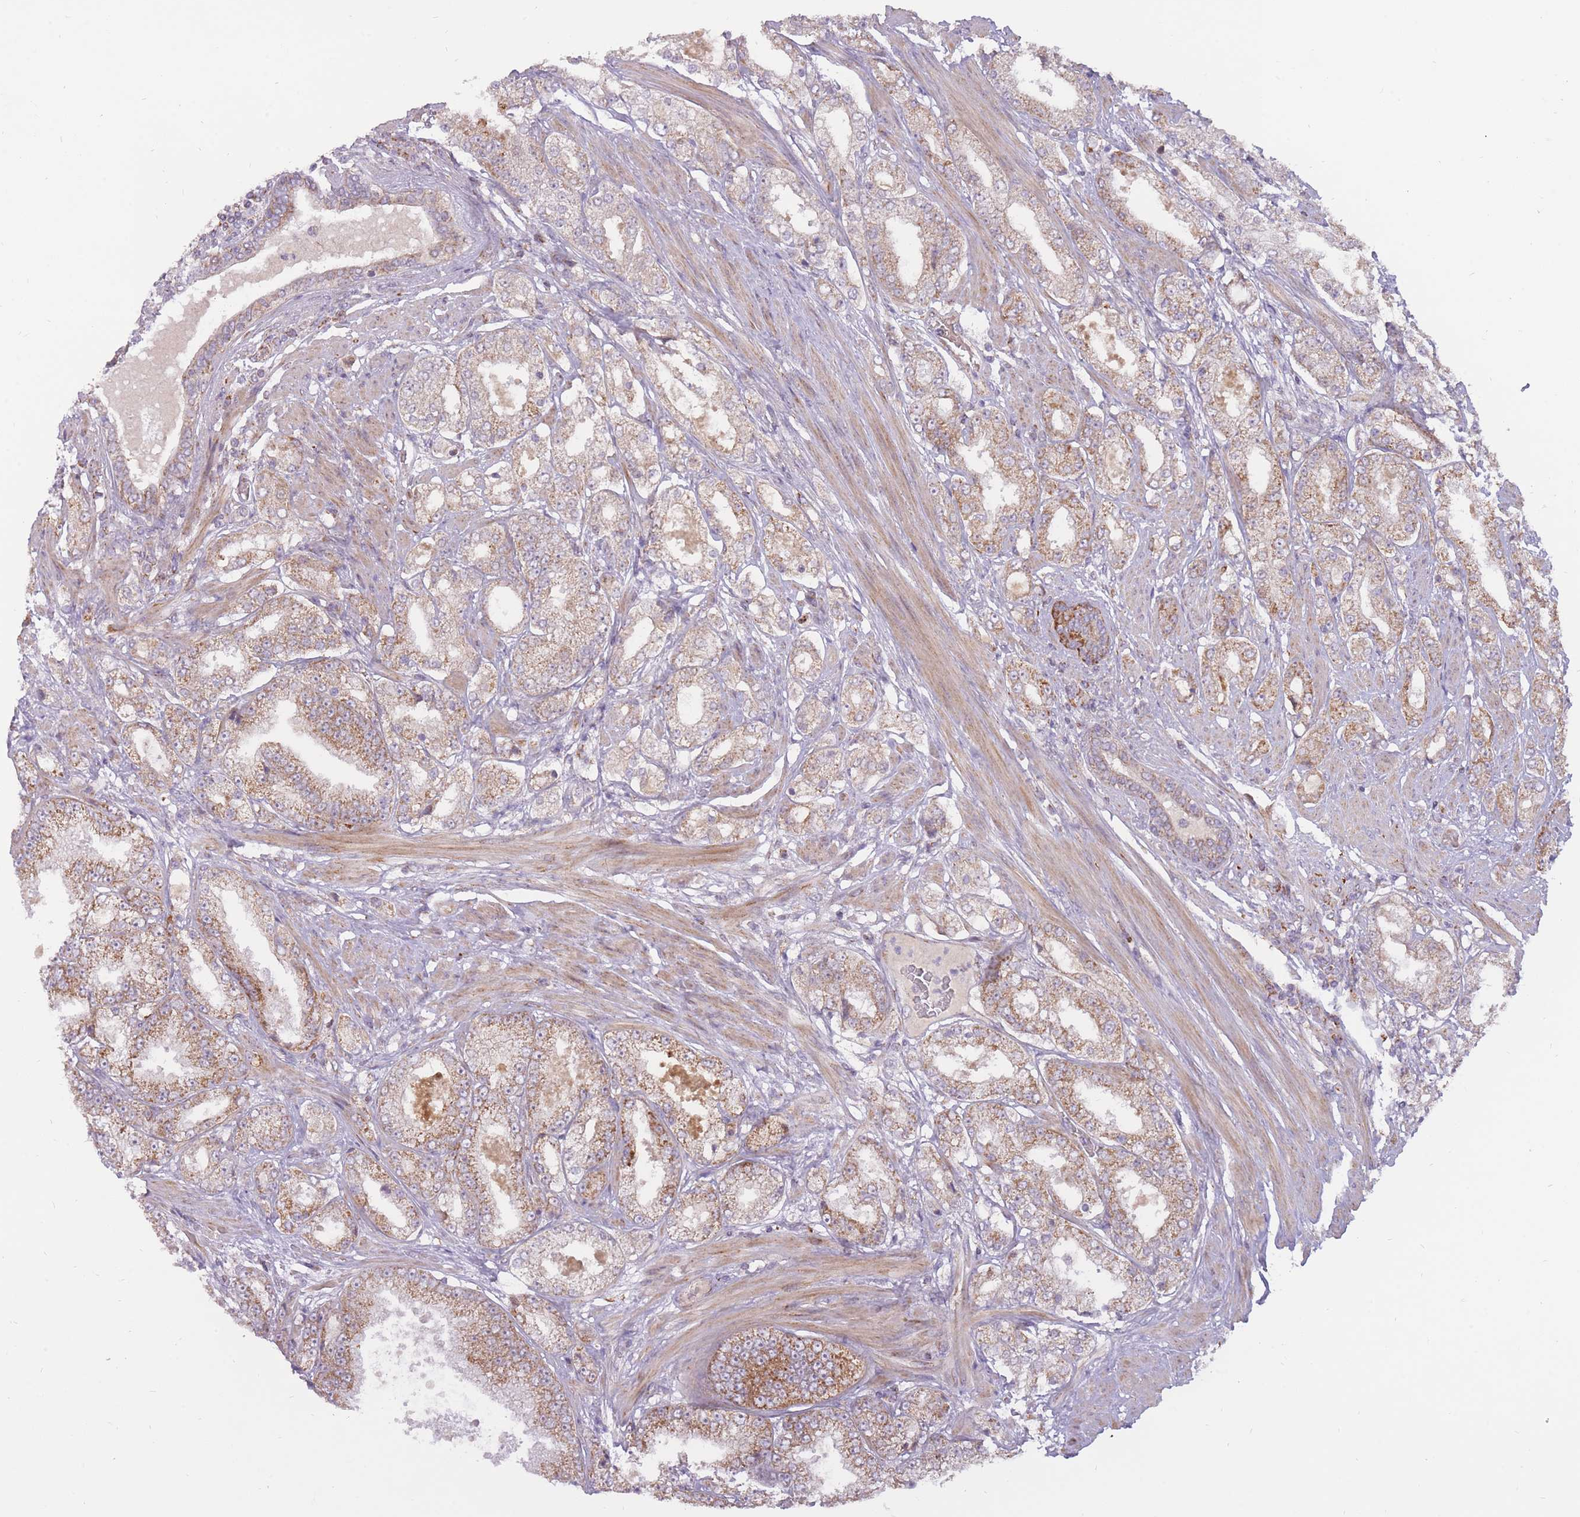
{"staining": {"intensity": "moderate", "quantity": ">75%", "location": "cytoplasmic/membranous"}, "tissue": "prostate cancer", "cell_type": "Tumor cells", "image_type": "cancer", "snomed": [{"axis": "morphology", "description": "Adenocarcinoma, High grade"}, {"axis": "topography", "description": "Prostate"}], "caption": "Immunohistochemical staining of prostate cancer (adenocarcinoma (high-grade)) displays medium levels of moderate cytoplasmic/membranous protein positivity in about >75% of tumor cells. (brown staining indicates protein expression, while blue staining denotes nuclei).", "gene": "LIN7C", "patient": {"sex": "male", "age": 68}}